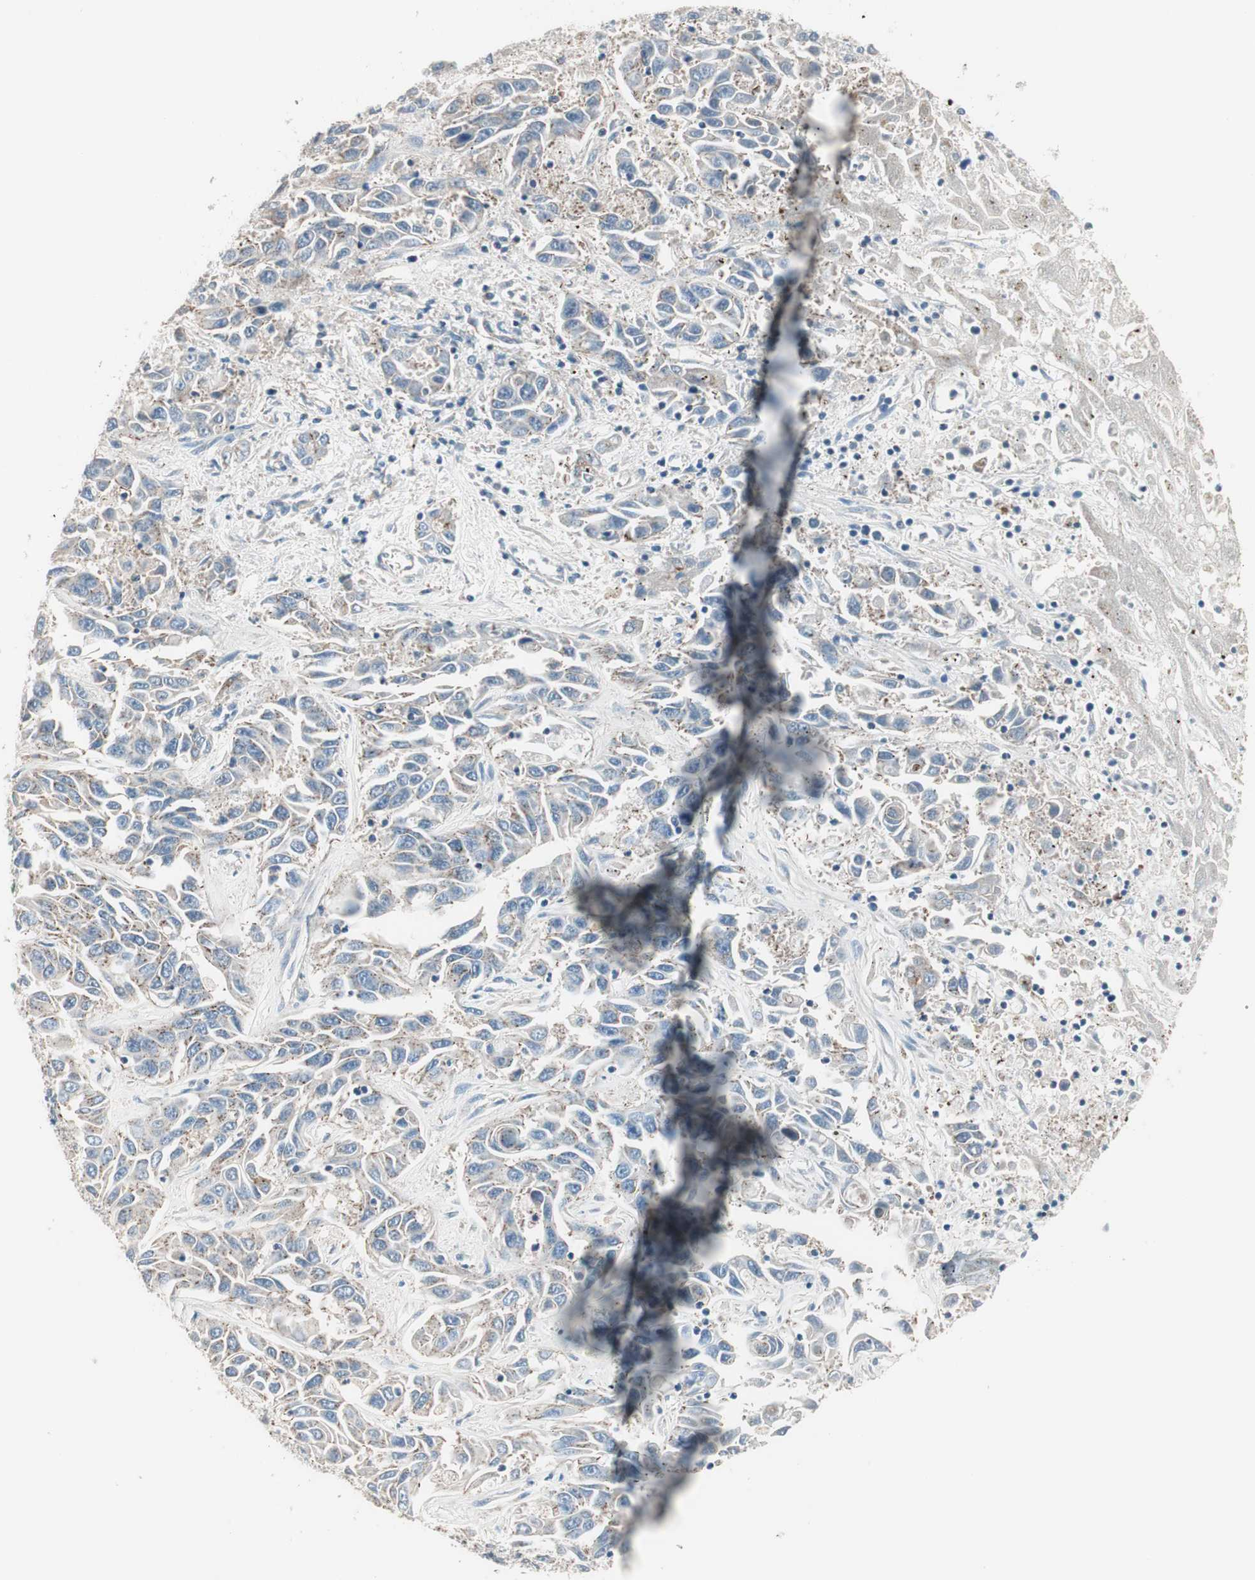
{"staining": {"intensity": "weak", "quantity": "25%-75%", "location": "cytoplasmic/membranous"}, "tissue": "liver cancer", "cell_type": "Tumor cells", "image_type": "cancer", "snomed": [{"axis": "morphology", "description": "Cholangiocarcinoma"}, {"axis": "topography", "description": "Liver"}], "caption": "Immunohistochemistry (IHC) of human liver cholangiocarcinoma reveals low levels of weak cytoplasmic/membranous positivity in approximately 25%-75% of tumor cells.", "gene": "RAD54B", "patient": {"sex": "female", "age": 52}}